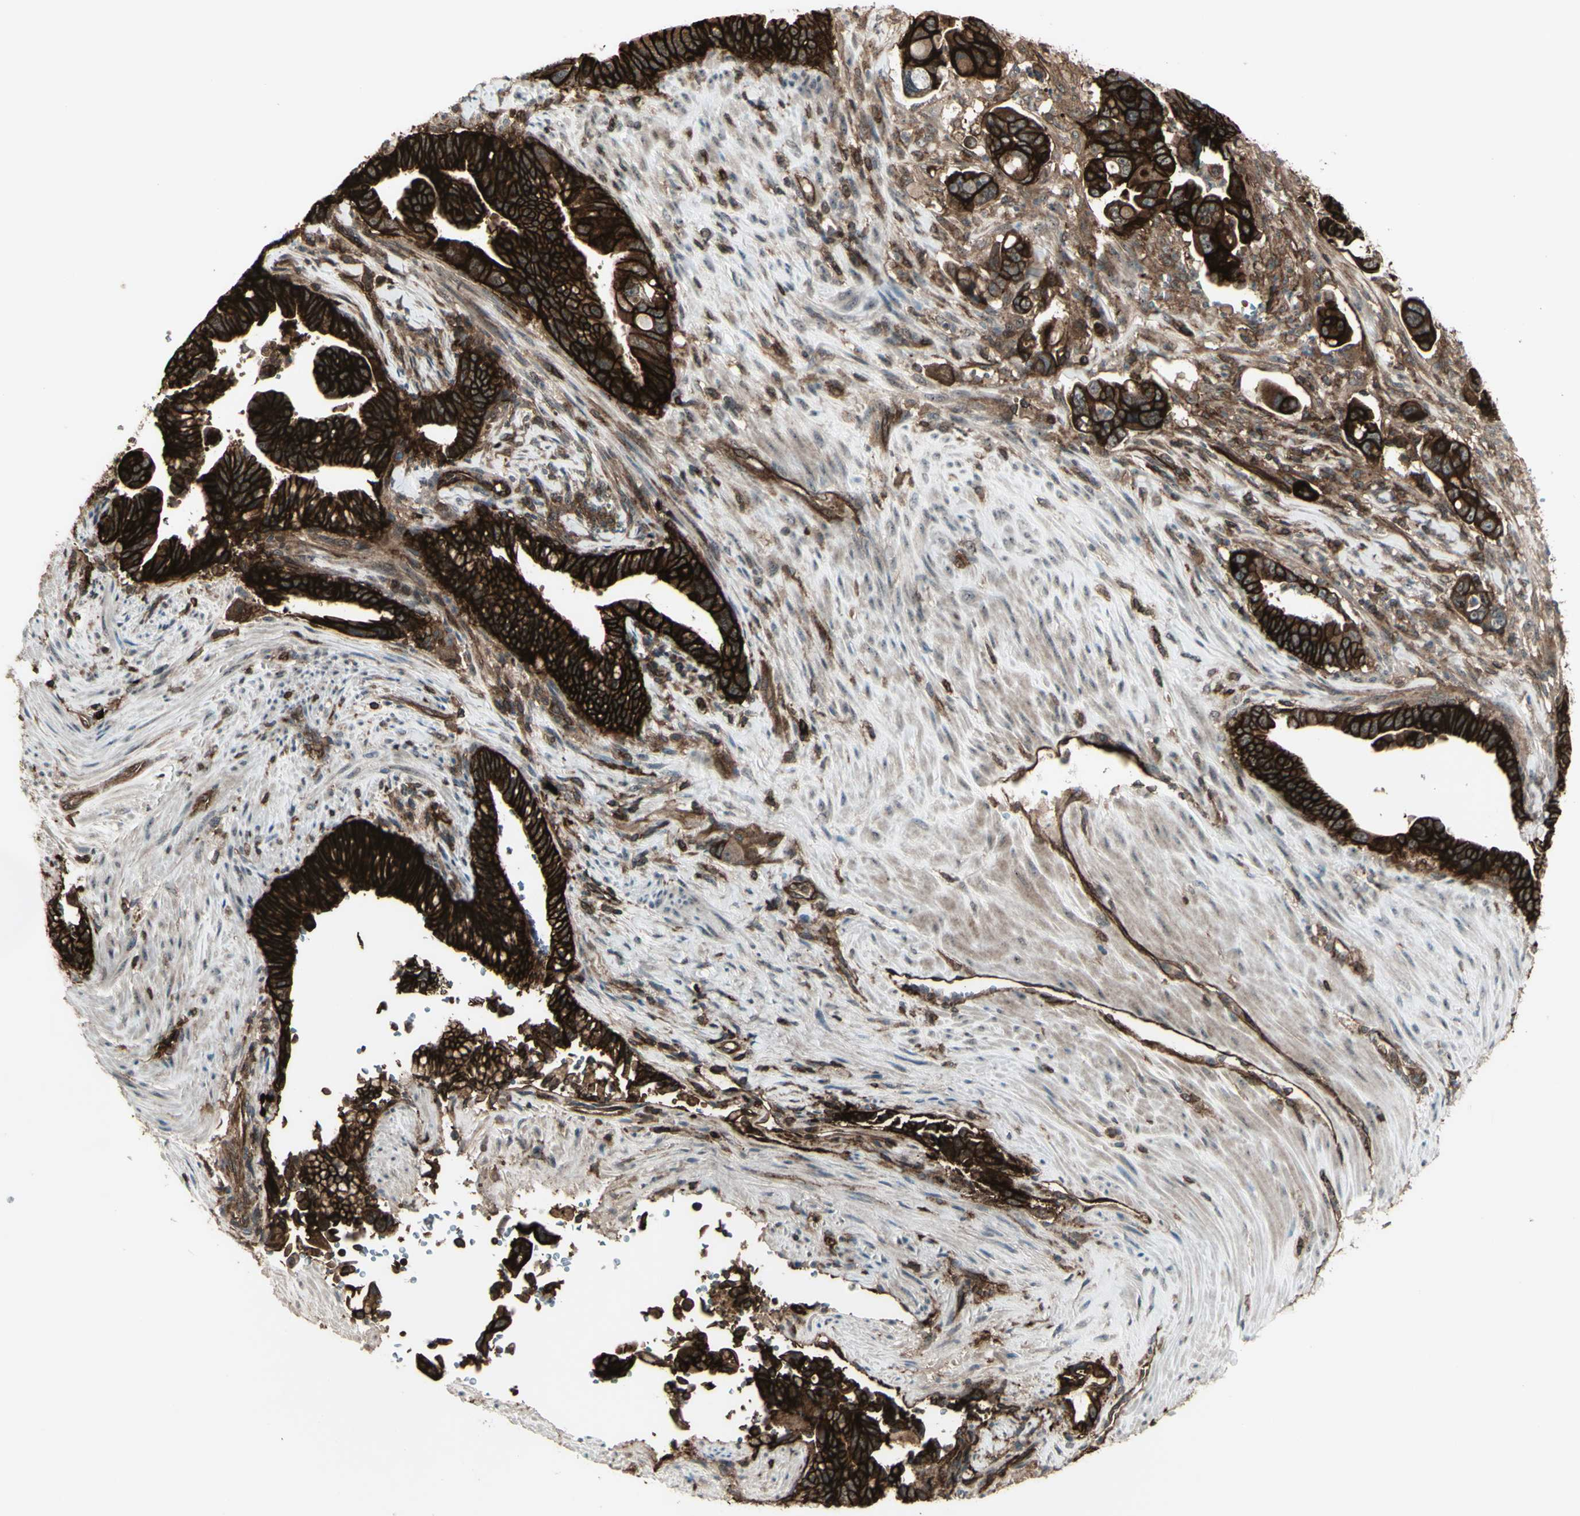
{"staining": {"intensity": "strong", "quantity": ">75%", "location": "cytoplasmic/membranous"}, "tissue": "pancreatic cancer", "cell_type": "Tumor cells", "image_type": "cancer", "snomed": [{"axis": "morphology", "description": "Adenocarcinoma, NOS"}, {"axis": "topography", "description": "Pancreas"}], "caption": "Immunohistochemistry (IHC) (DAB (3,3'-diaminobenzidine)) staining of pancreatic cancer exhibits strong cytoplasmic/membranous protein expression in approximately >75% of tumor cells.", "gene": "FXYD5", "patient": {"sex": "male", "age": 70}}